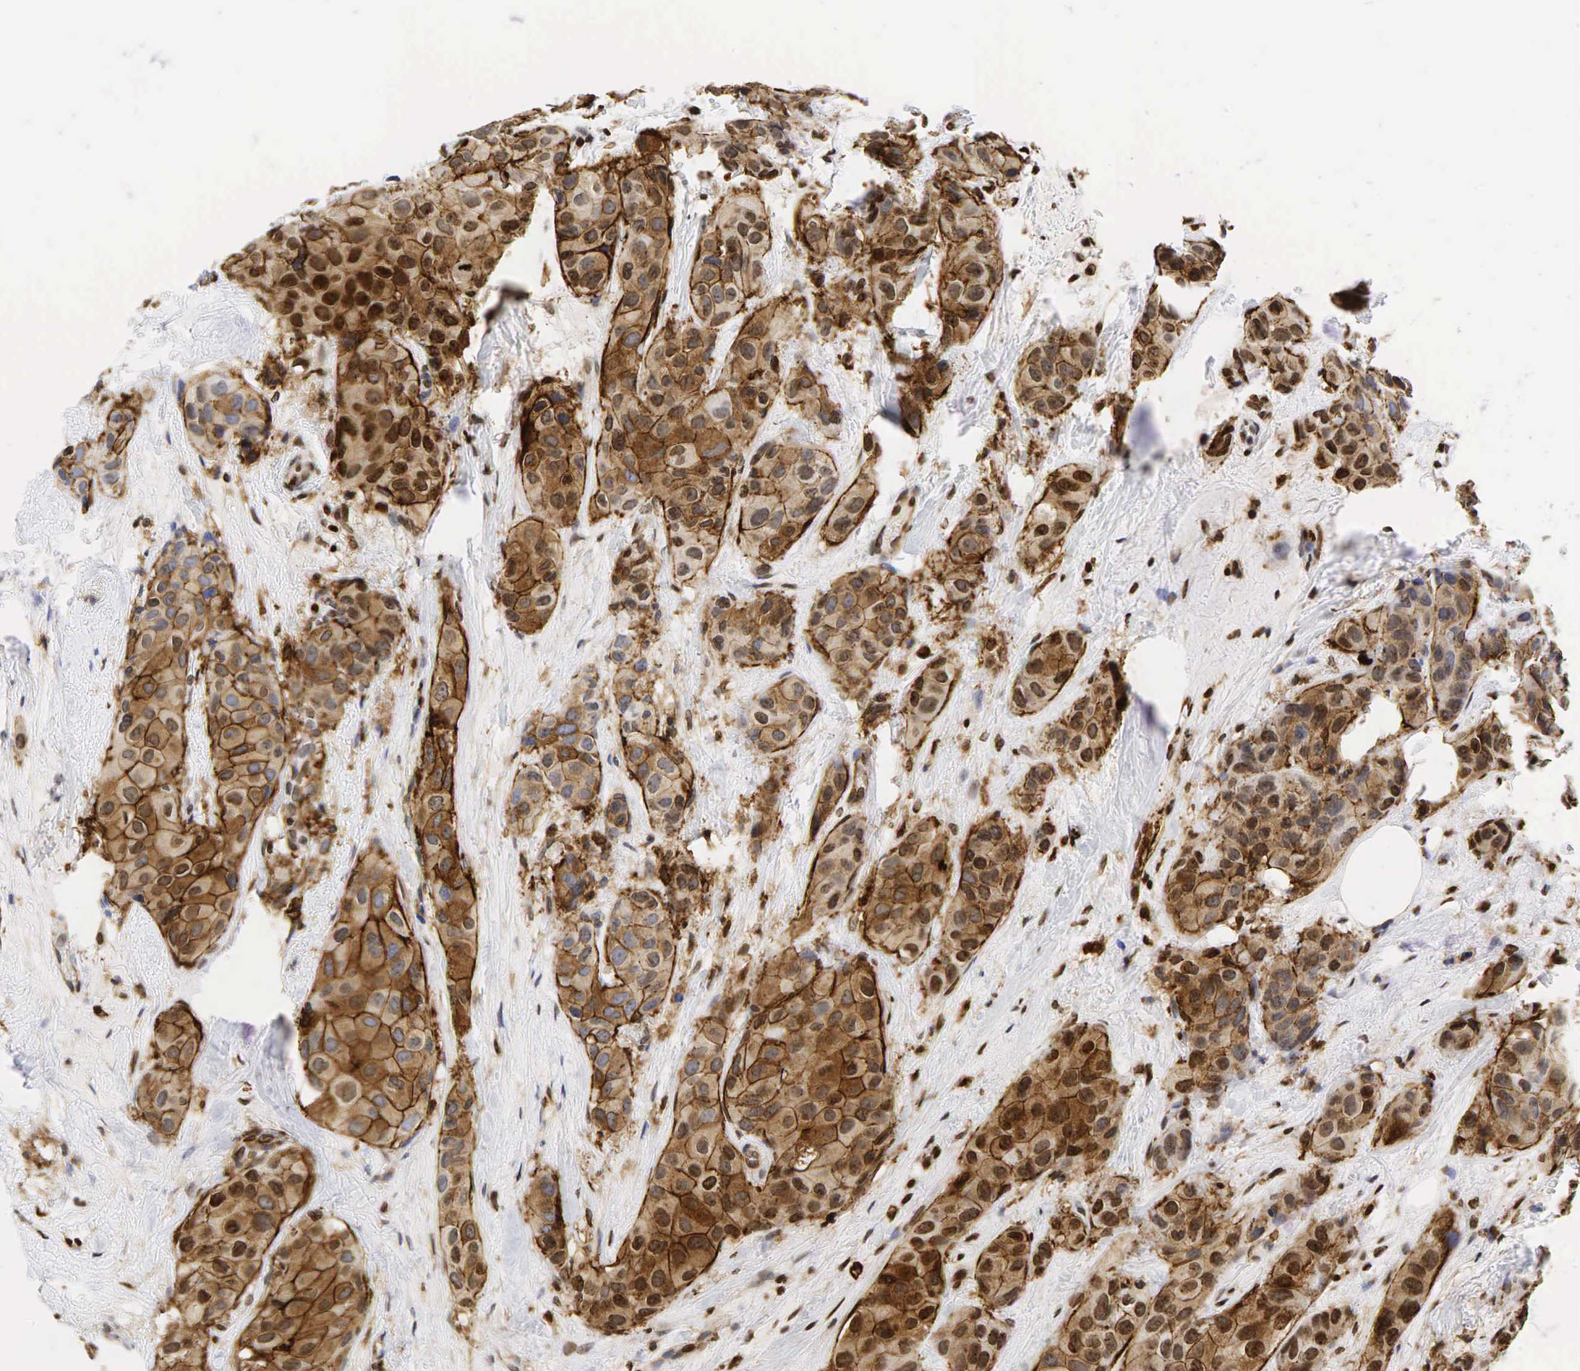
{"staining": {"intensity": "moderate", "quantity": ">75%", "location": "cytoplasmic/membranous"}, "tissue": "breast cancer", "cell_type": "Tumor cells", "image_type": "cancer", "snomed": [{"axis": "morphology", "description": "Duct carcinoma"}, {"axis": "topography", "description": "Breast"}], "caption": "Immunohistochemistry histopathology image of breast cancer stained for a protein (brown), which exhibits medium levels of moderate cytoplasmic/membranous expression in about >75% of tumor cells.", "gene": "CD44", "patient": {"sex": "female", "age": 68}}